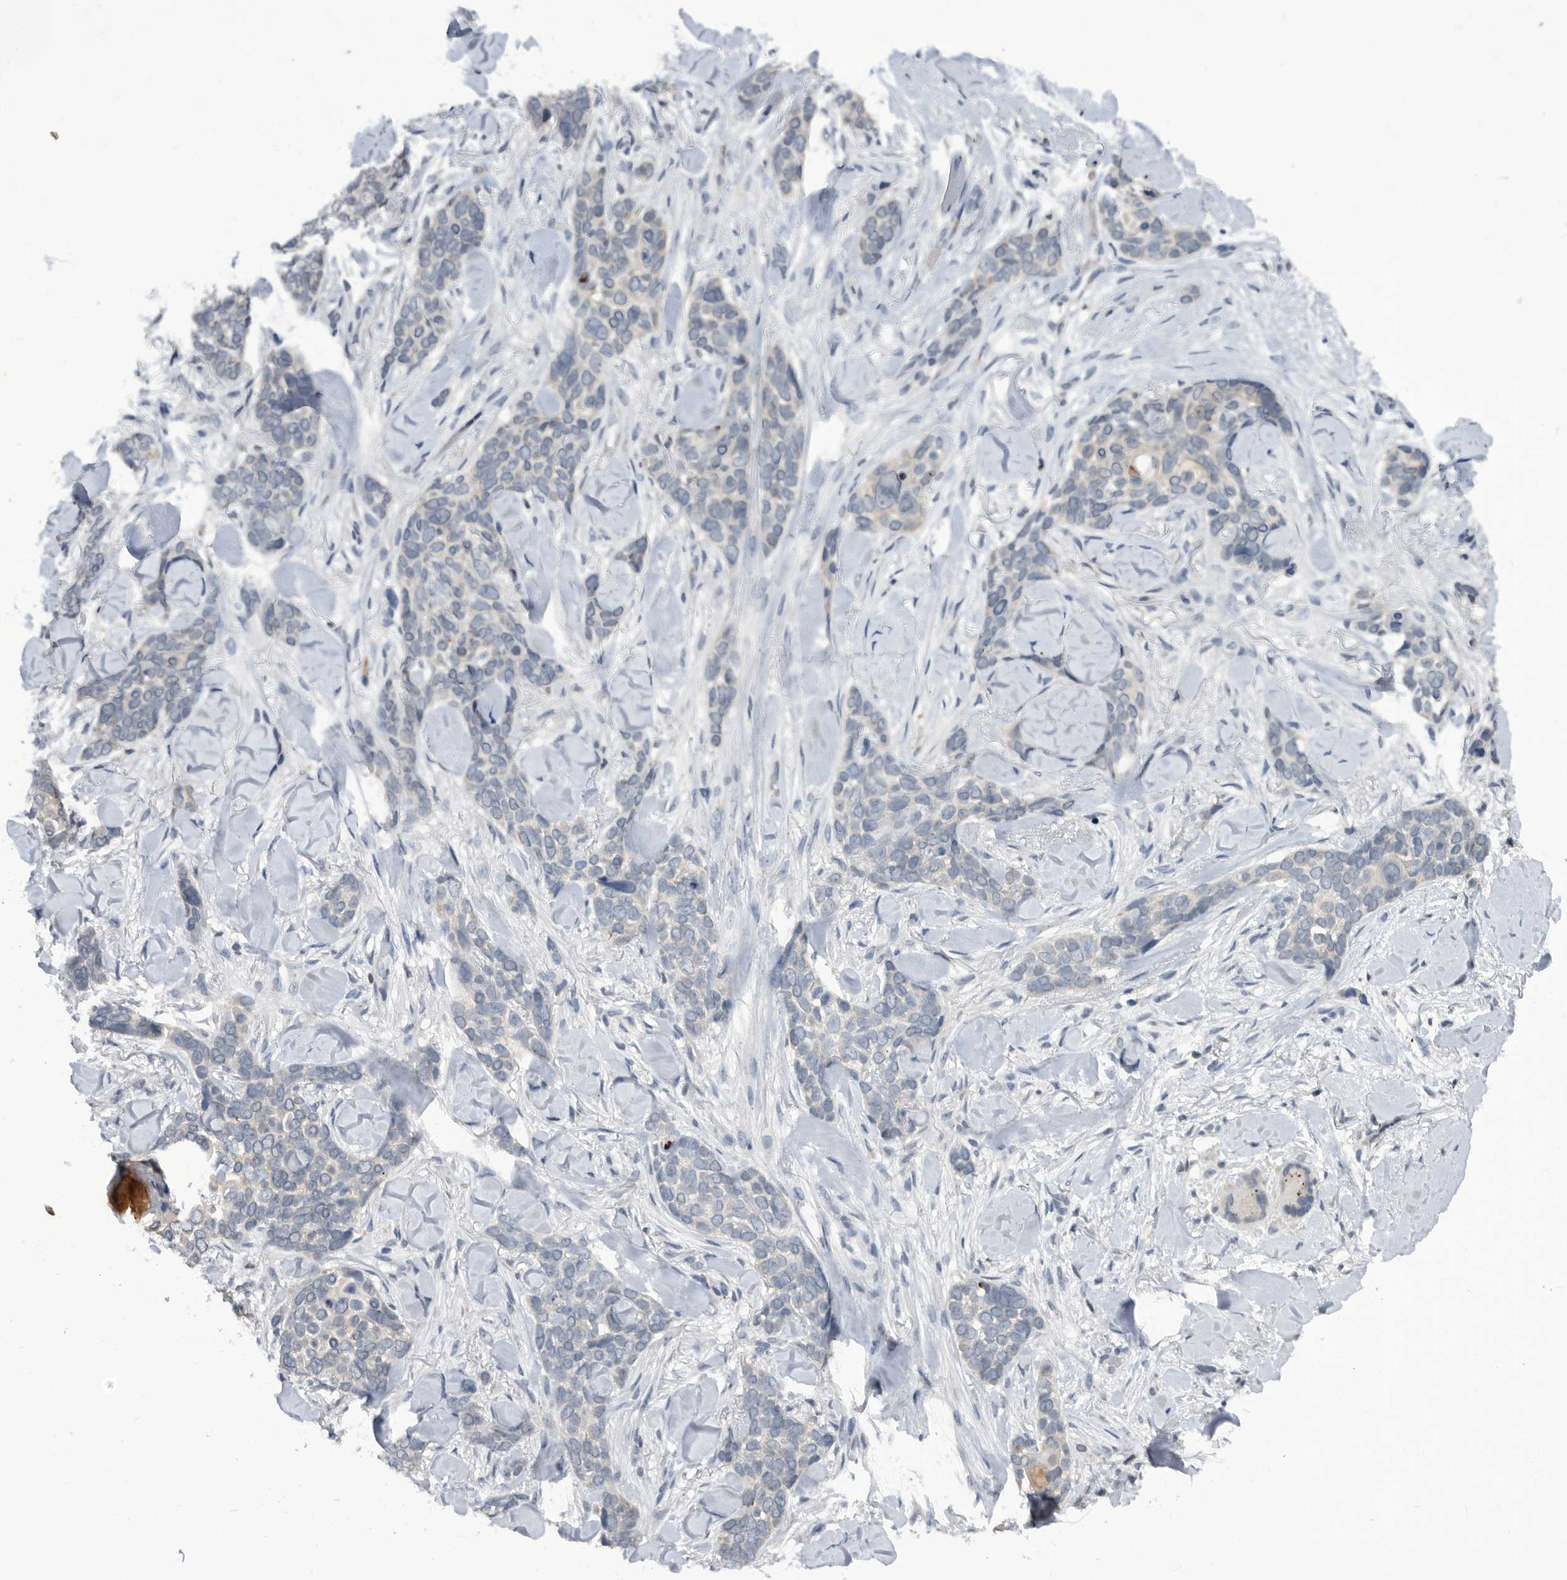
{"staining": {"intensity": "negative", "quantity": "none", "location": "none"}, "tissue": "skin cancer", "cell_type": "Tumor cells", "image_type": "cancer", "snomed": [{"axis": "morphology", "description": "Basal cell carcinoma"}, {"axis": "topography", "description": "Skin"}], "caption": "Skin basal cell carcinoma was stained to show a protein in brown. There is no significant expression in tumor cells.", "gene": "TSTD1", "patient": {"sex": "female", "age": 82}}